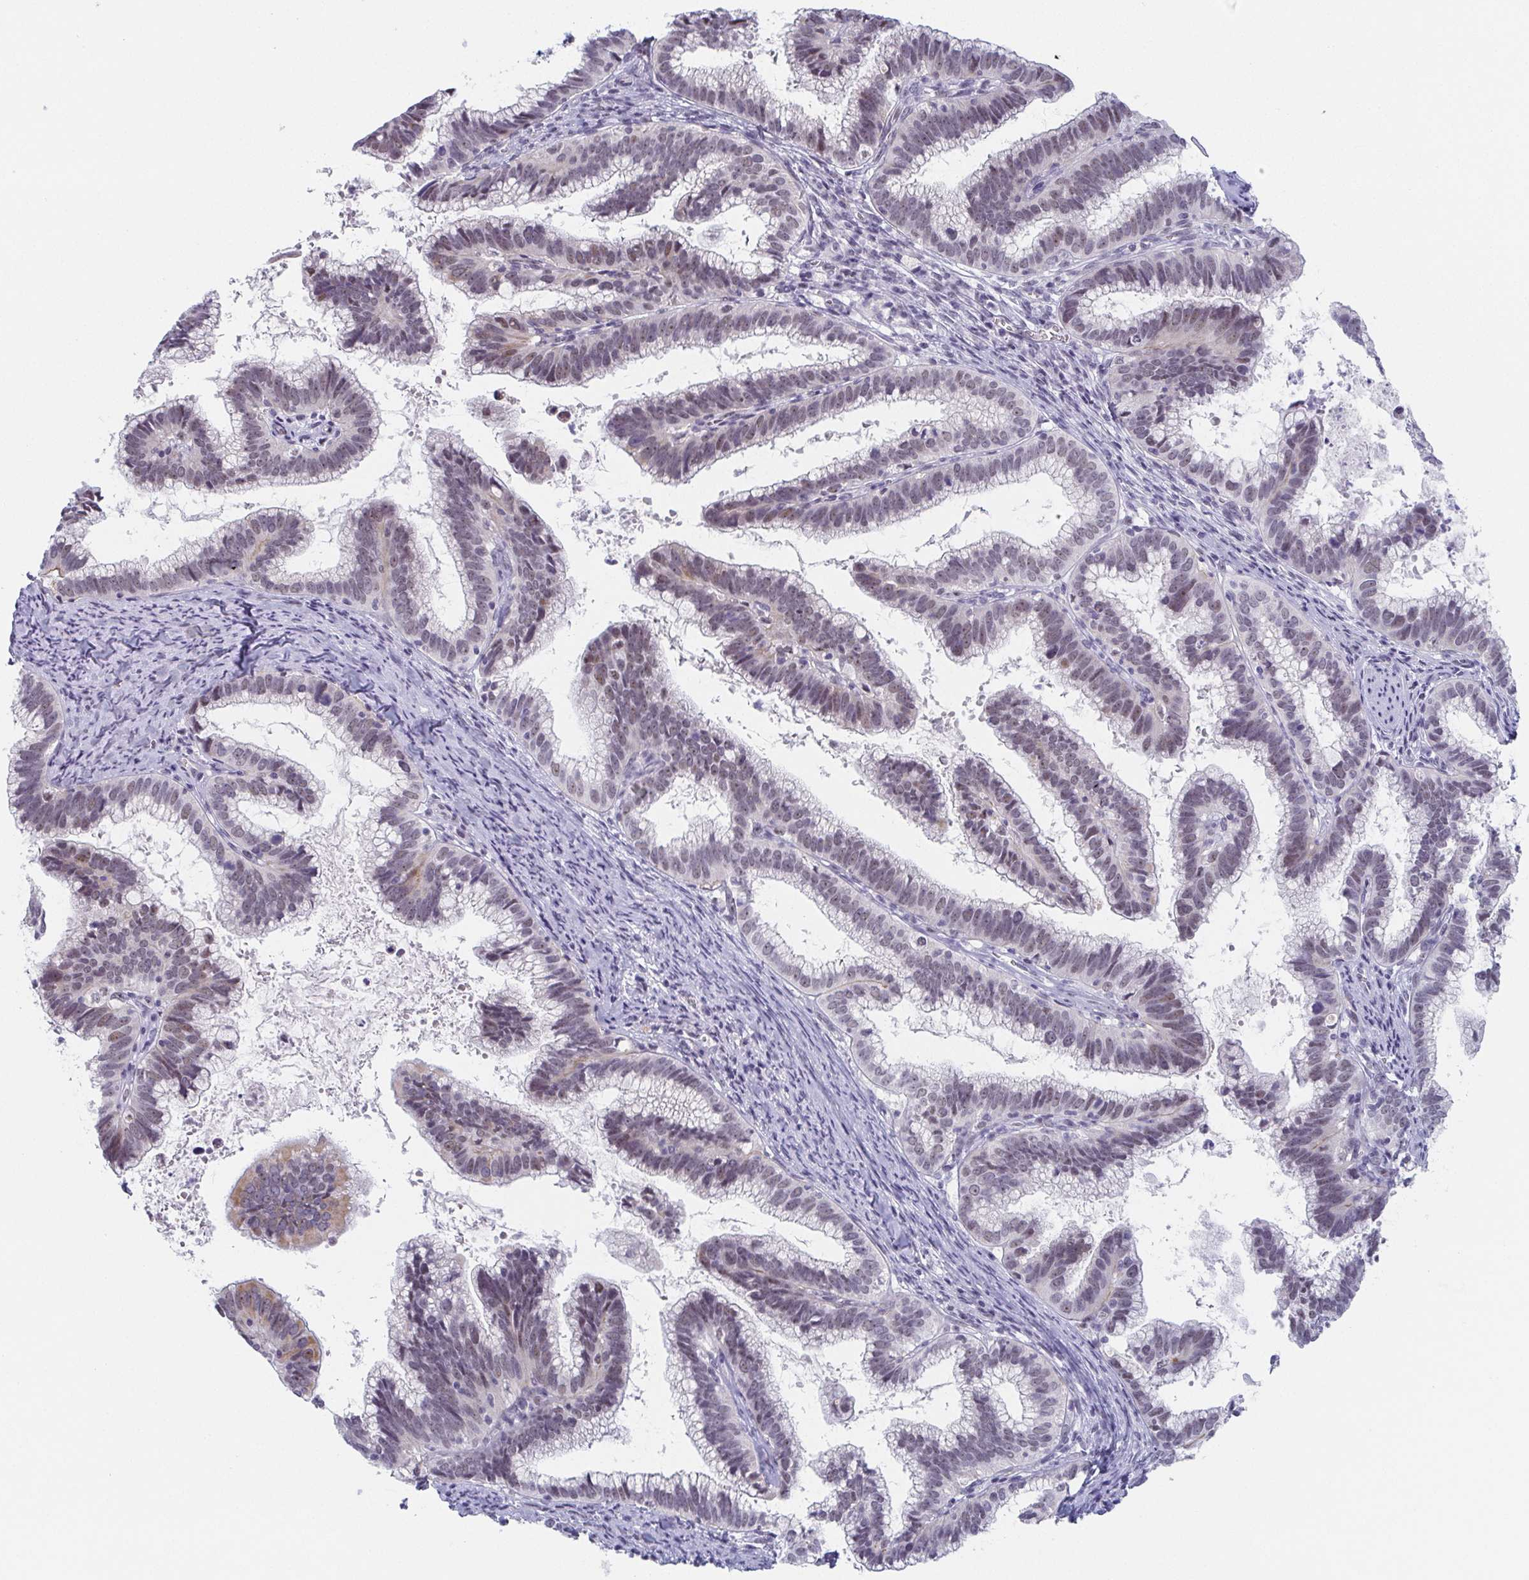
{"staining": {"intensity": "weak", "quantity": "<25%", "location": "nuclear"}, "tissue": "cervical cancer", "cell_type": "Tumor cells", "image_type": "cancer", "snomed": [{"axis": "morphology", "description": "Adenocarcinoma, NOS"}, {"axis": "topography", "description": "Cervix"}], "caption": "DAB immunohistochemical staining of cervical cancer (adenocarcinoma) reveals no significant expression in tumor cells. Brightfield microscopy of immunohistochemistry stained with DAB (3,3'-diaminobenzidine) (brown) and hematoxylin (blue), captured at high magnification.", "gene": "EXOSC7", "patient": {"sex": "female", "age": 61}}